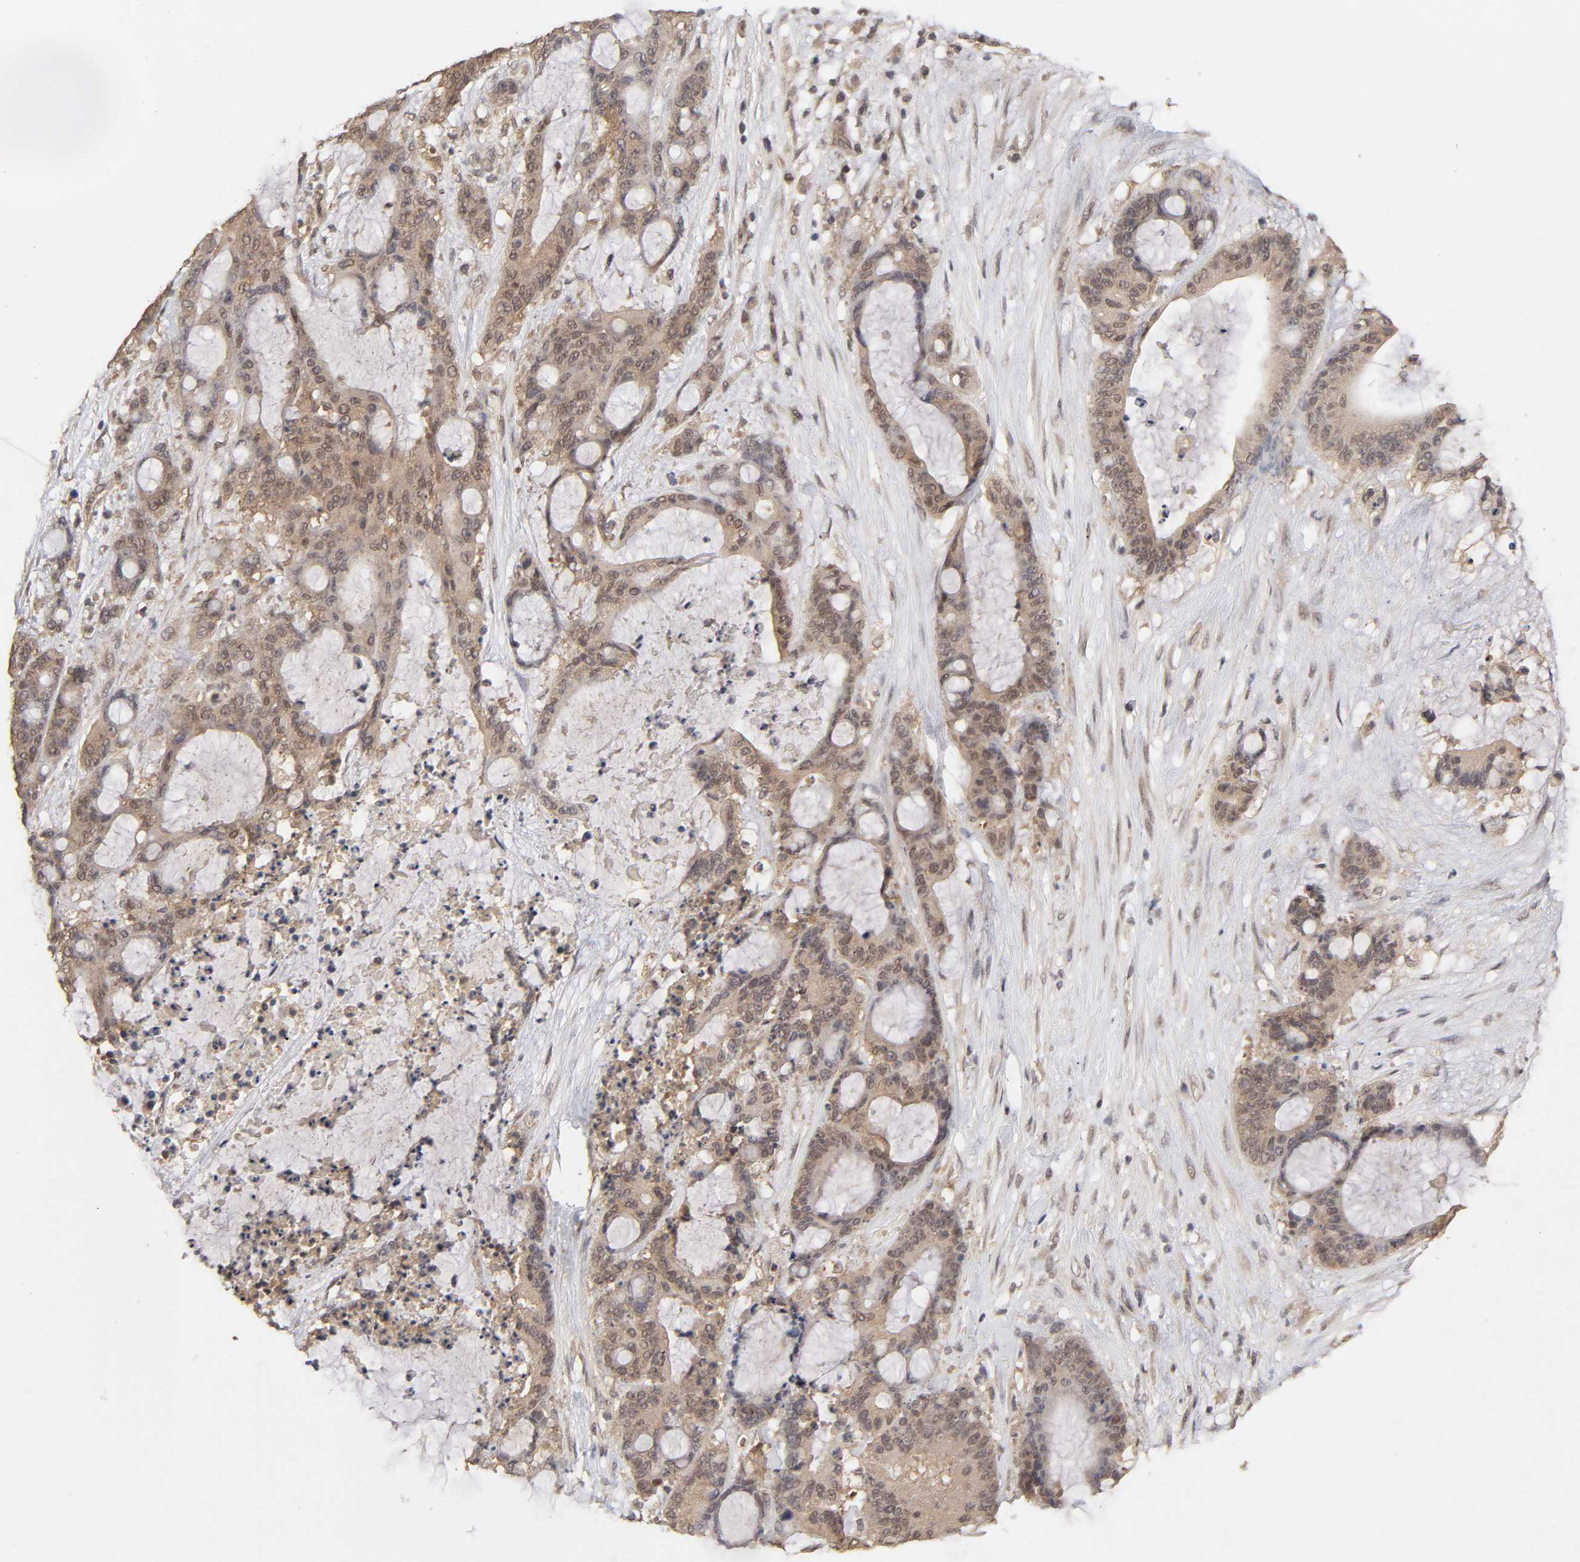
{"staining": {"intensity": "moderate", "quantity": ">75%", "location": "cytoplasmic/membranous"}, "tissue": "liver cancer", "cell_type": "Tumor cells", "image_type": "cancer", "snomed": [{"axis": "morphology", "description": "Cholangiocarcinoma"}, {"axis": "topography", "description": "Liver"}], "caption": "Liver cancer stained with immunohistochemistry (IHC) shows moderate cytoplasmic/membranous expression in approximately >75% of tumor cells. The protein of interest is stained brown, and the nuclei are stained in blue (DAB (3,3'-diaminobenzidine) IHC with brightfield microscopy, high magnification).", "gene": "MAPK1", "patient": {"sex": "female", "age": 73}}